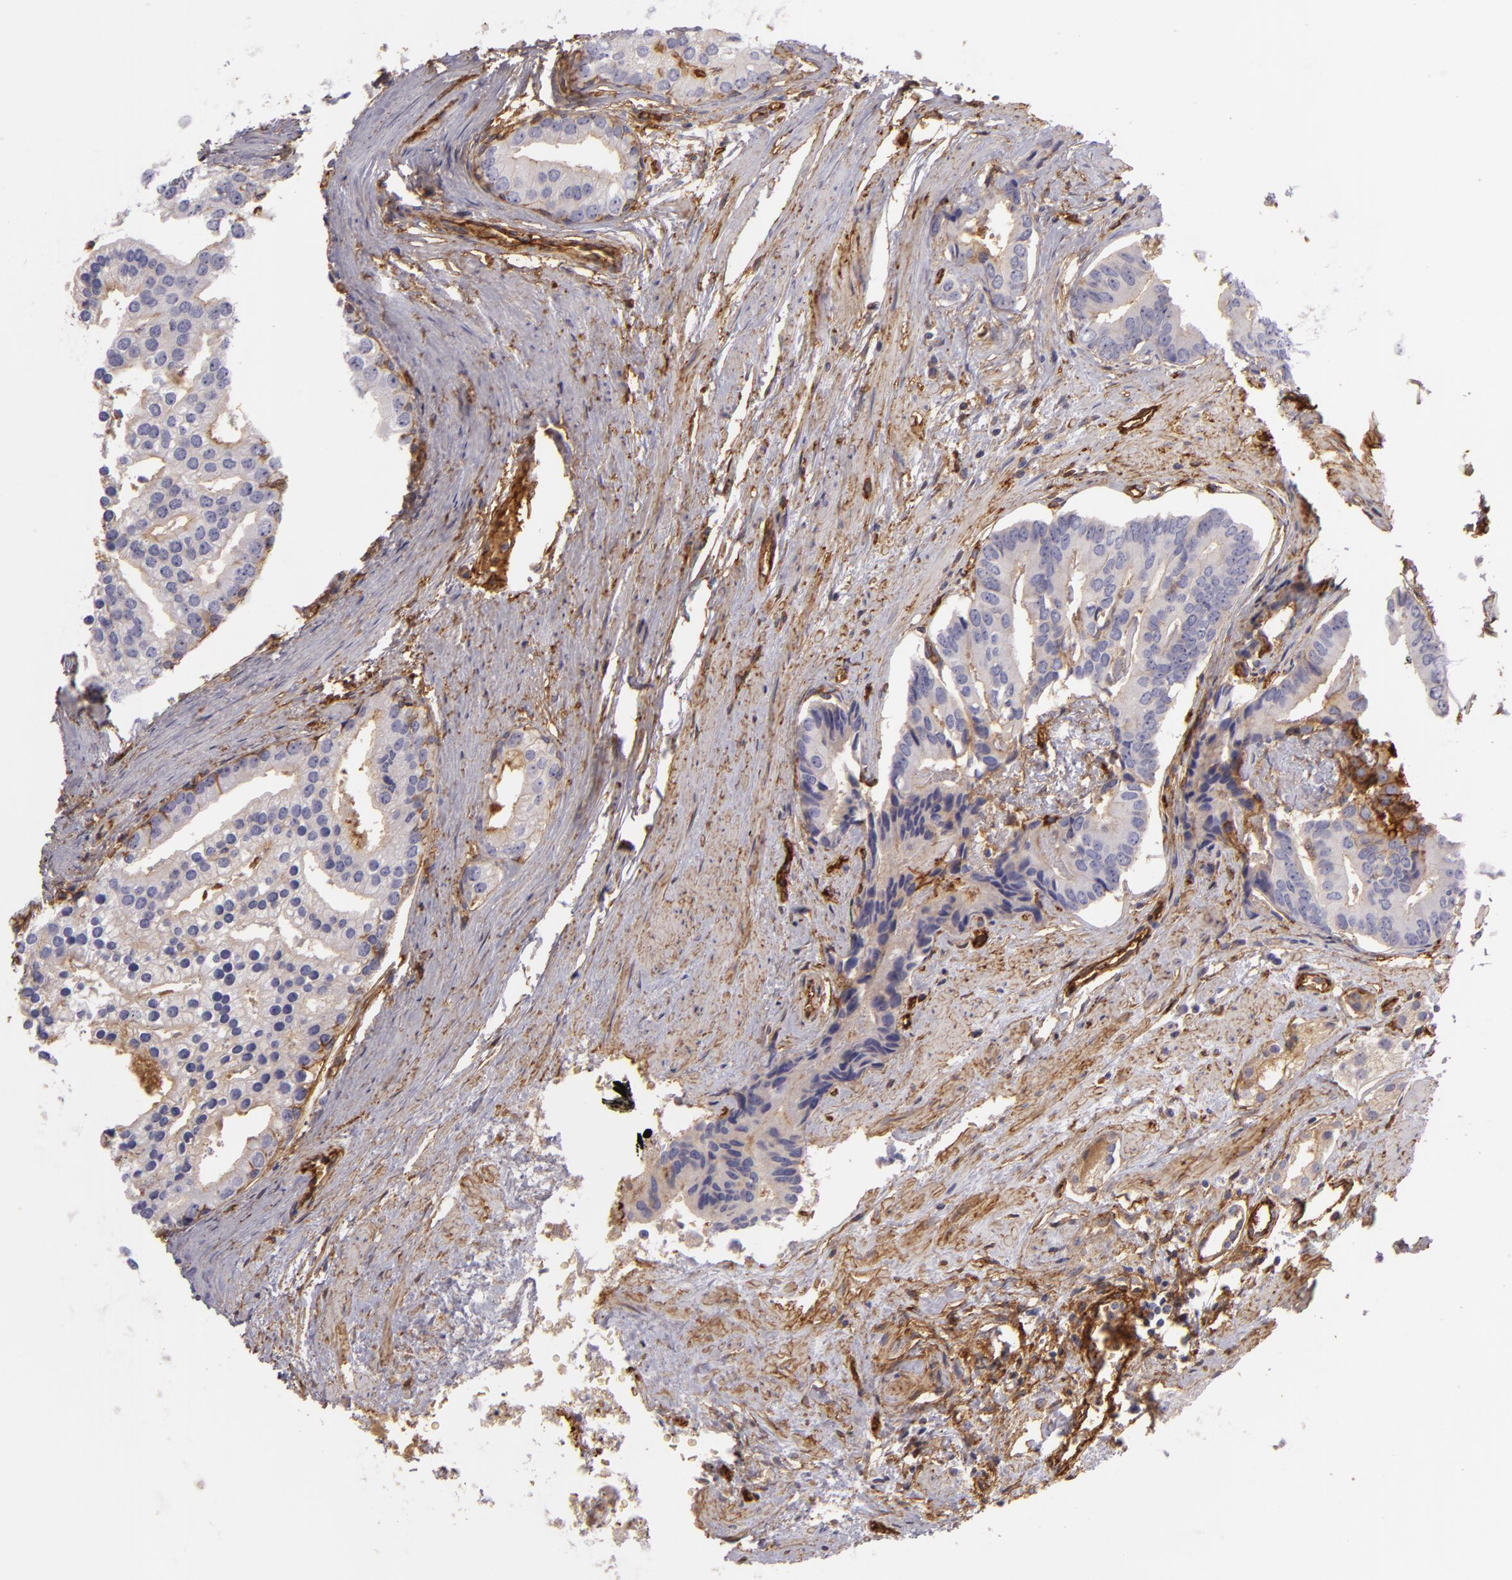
{"staining": {"intensity": "negative", "quantity": "none", "location": "none"}, "tissue": "prostate cancer", "cell_type": "Tumor cells", "image_type": "cancer", "snomed": [{"axis": "morphology", "description": "Adenocarcinoma, High grade"}, {"axis": "topography", "description": "Prostate"}], "caption": "Immunohistochemical staining of human prostate cancer exhibits no significant positivity in tumor cells. The staining is performed using DAB brown chromogen with nuclei counter-stained in using hematoxylin.", "gene": "CD59", "patient": {"sex": "male", "age": 56}}